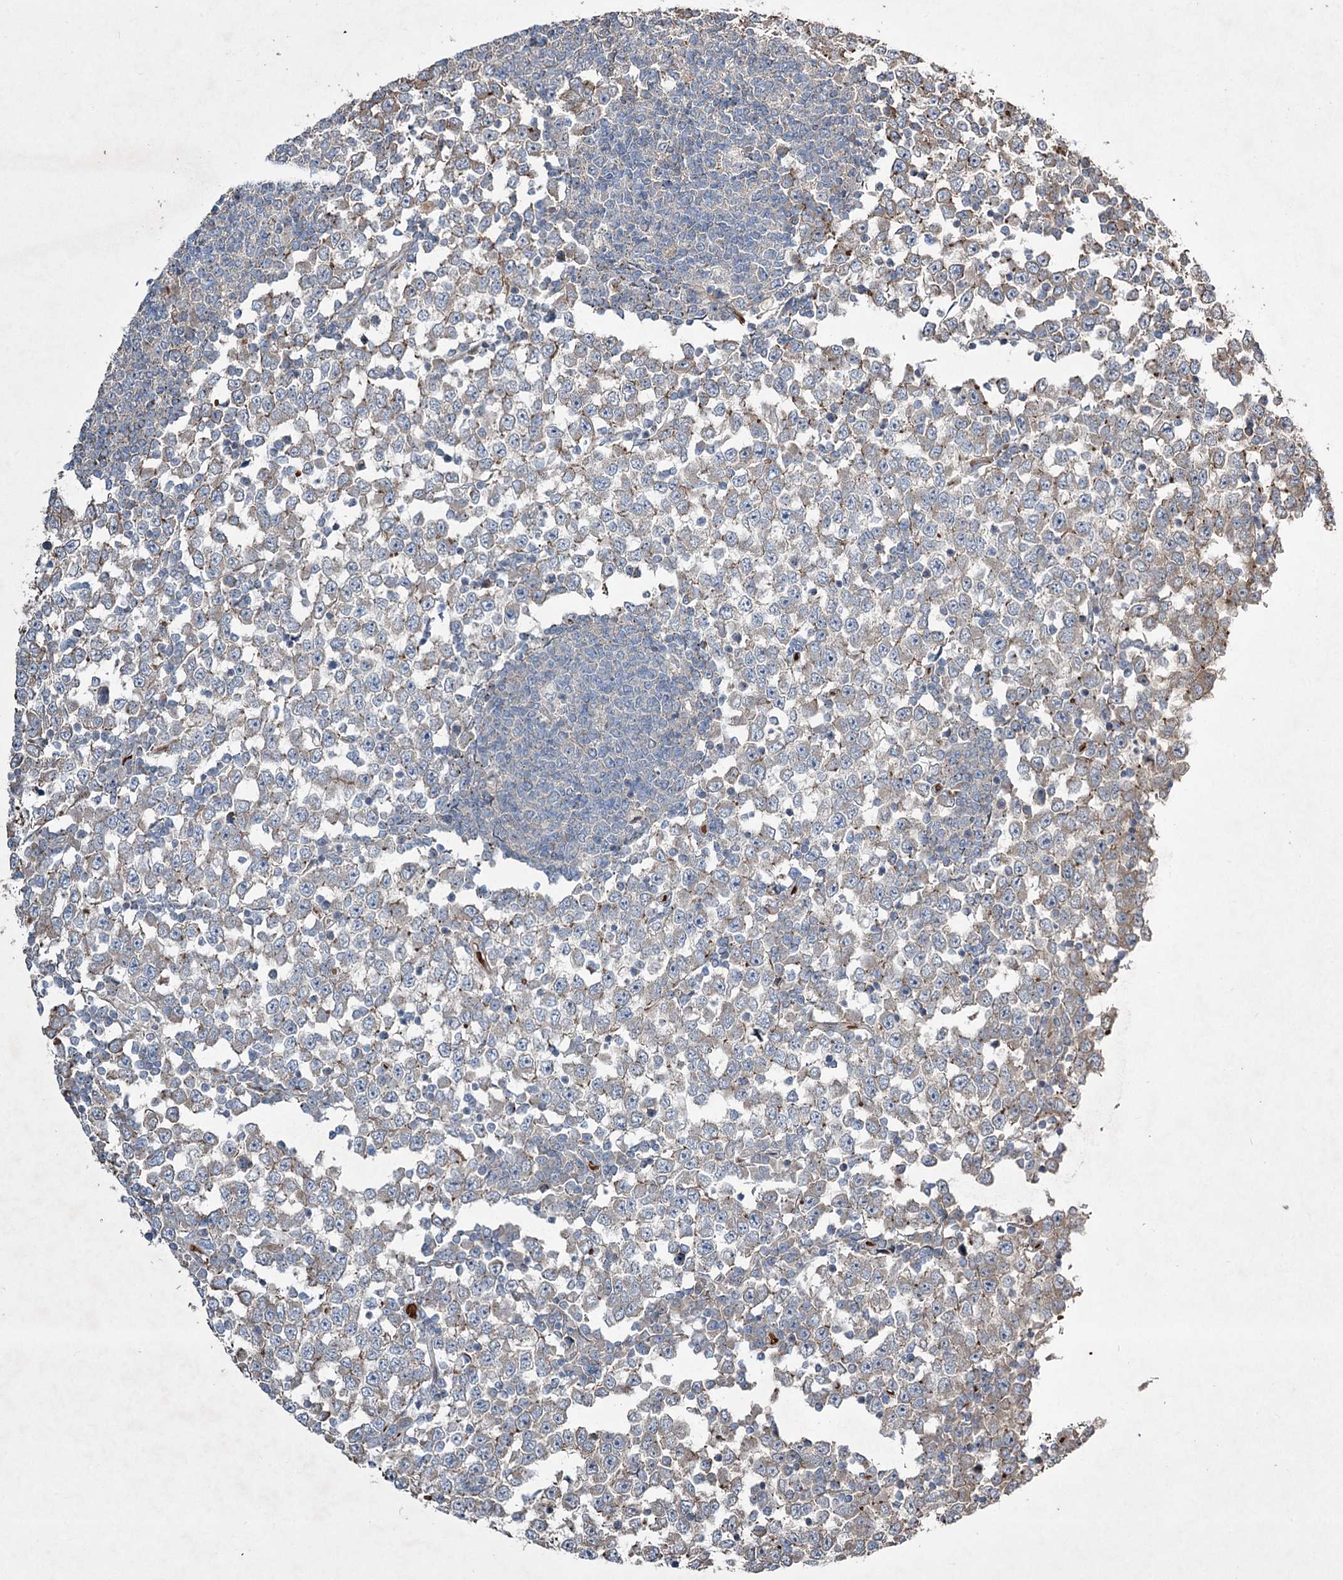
{"staining": {"intensity": "negative", "quantity": "none", "location": "none"}, "tissue": "testis cancer", "cell_type": "Tumor cells", "image_type": "cancer", "snomed": [{"axis": "morphology", "description": "Seminoma, NOS"}, {"axis": "topography", "description": "Testis"}], "caption": "The IHC photomicrograph has no significant positivity in tumor cells of testis seminoma tissue. (Brightfield microscopy of DAB (3,3'-diaminobenzidine) IHC at high magnification).", "gene": "SERINC5", "patient": {"sex": "male", "age": 65}}